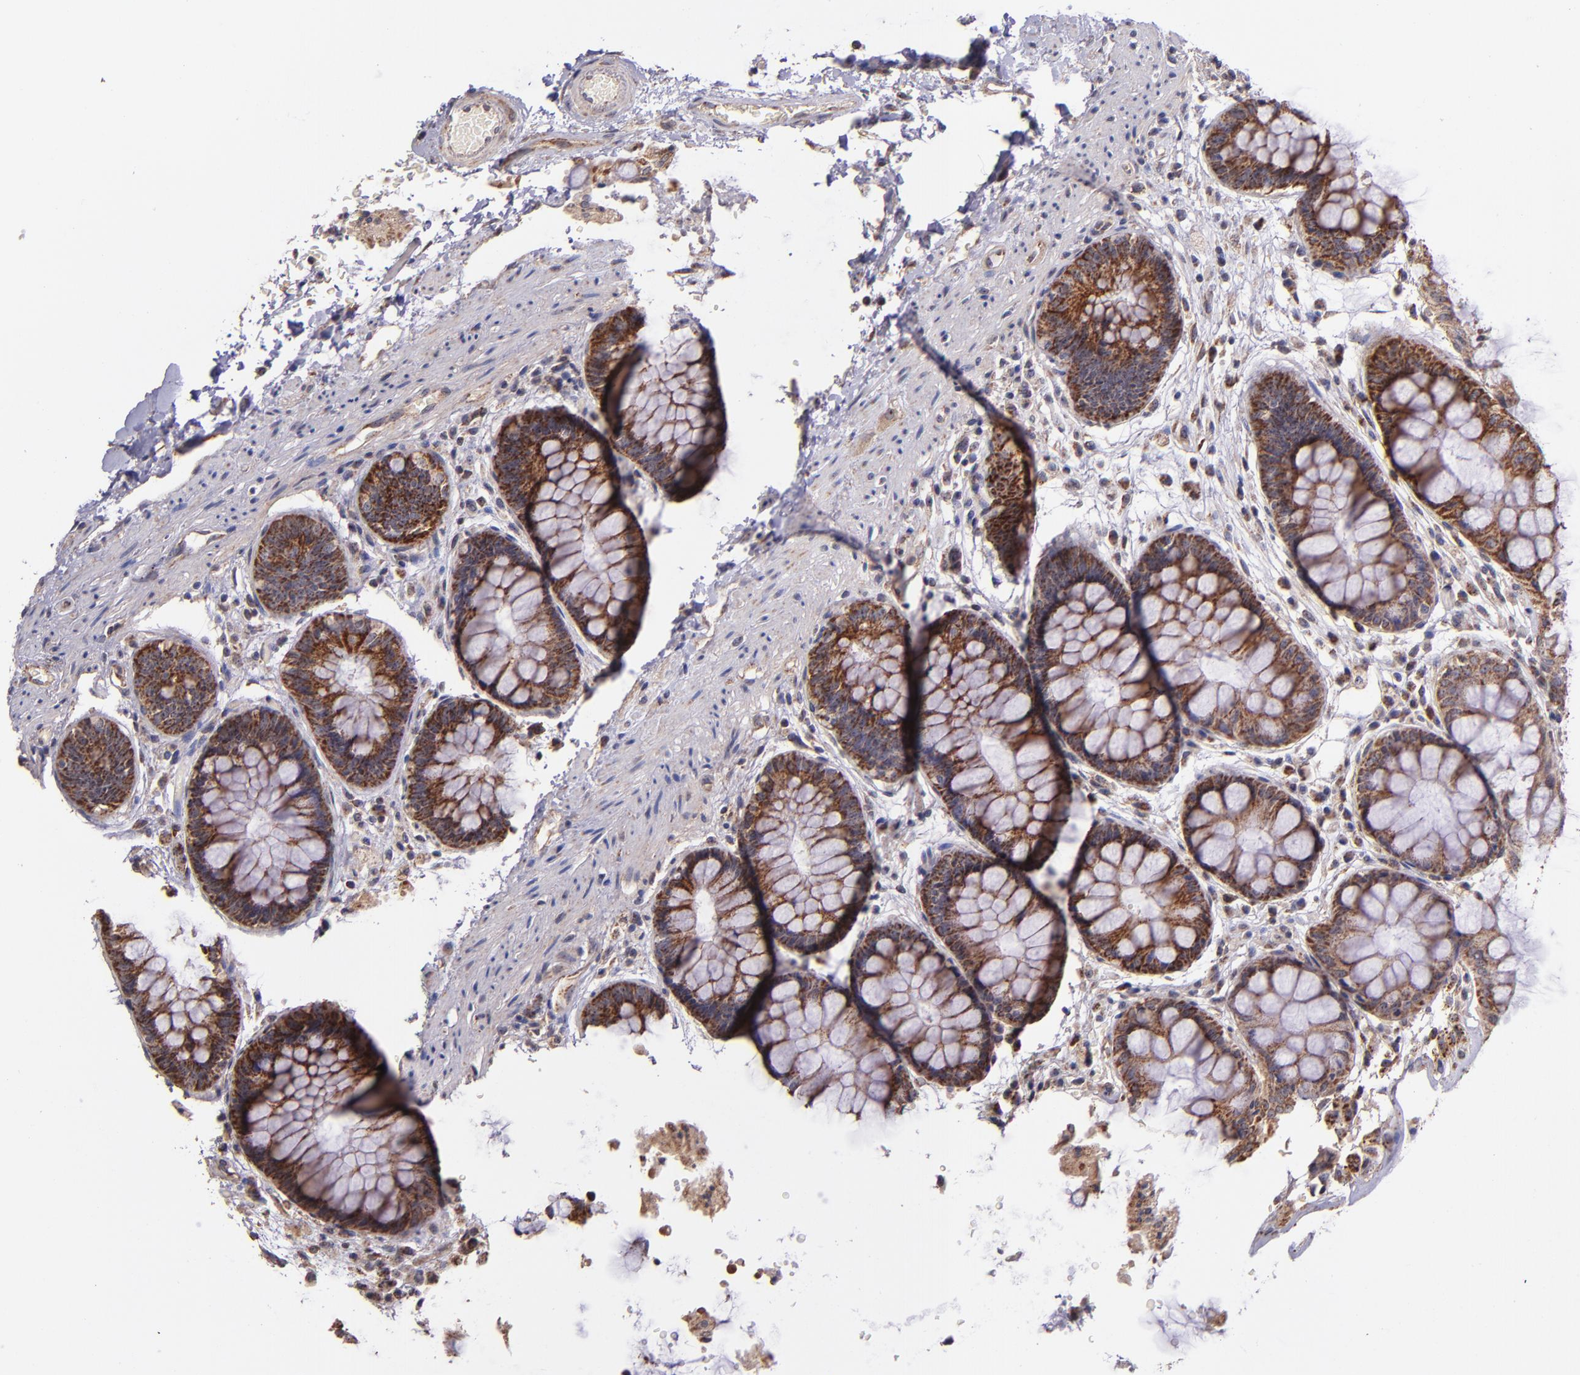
{"staining": {"intensity": "moderate", "quantity": ">75%", "location": "cytoplasmic/membranous"}, "tissue": "rectum", "cell_type": "Glandular cells", "image_type": "normal", "snomed": [{"axis": "morphology", "description": "Normal tissue, NOS"}, {"axis": "topography", "description": "Rectum"}], "caption": "This photomicrograph exhibits immunohistochemistry (IHC) staining of unremarkable human rectum, with medium moderate cytoplasmic/membranous expression in about >75% of glandular cells.", "gene": "SHC1", "patient": {"sex": "female", "age": 46}}